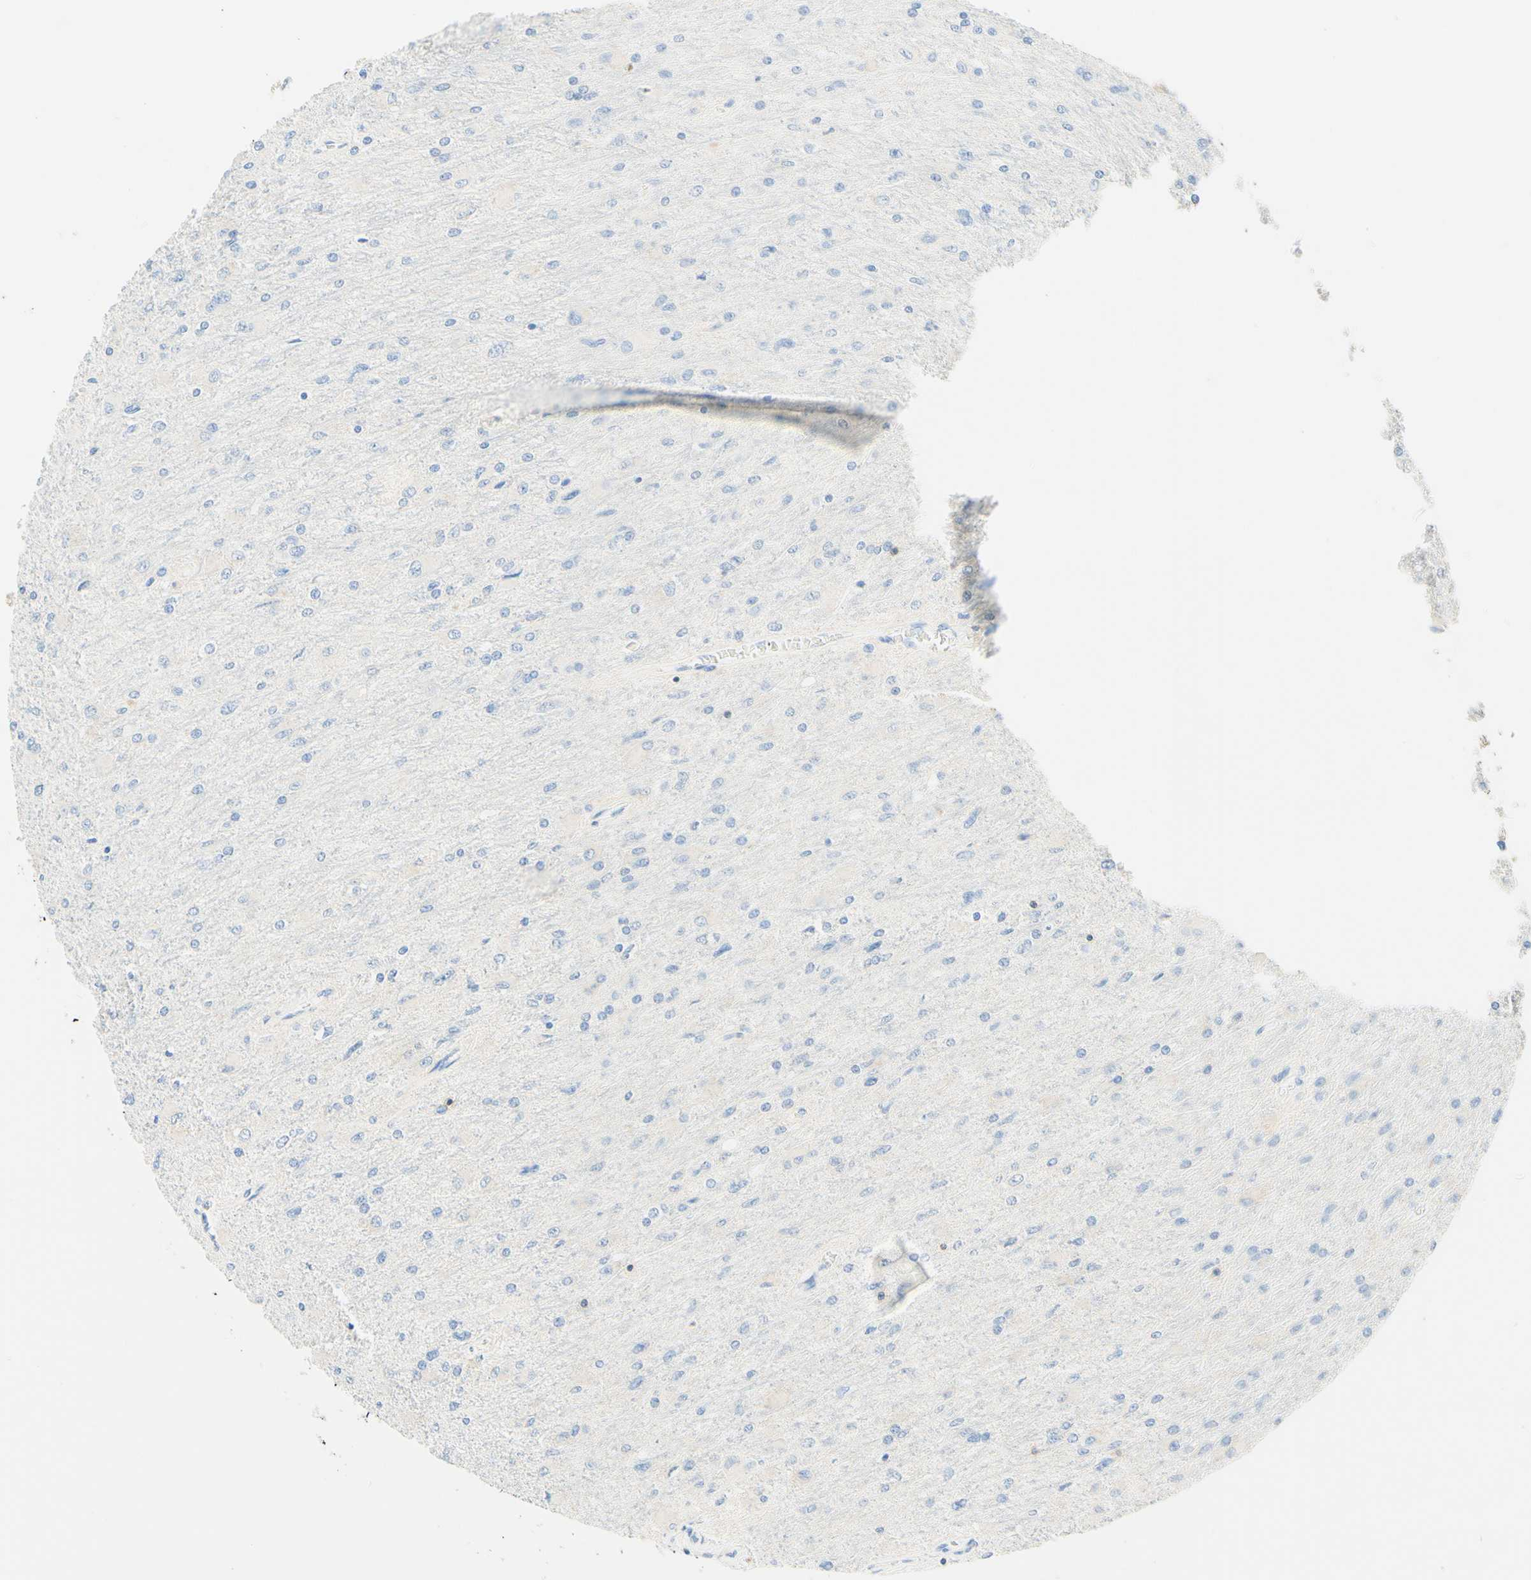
{"staining": {"intensity": "negative", "quantity": "none", "location": "none"}, "tissue": "glioma", "cell_type": "Tumor cells", "image_type": "cancer", "snomed": [{"axis": "morphology", "description": "Glioma, malignant, High grade"}, {"axis": "topography", "description": "Cerebral cortex"}], "caption": "High power microscopy image of an IHC image of malignant glioma (high-grade), revealing no significant positivity in tumor cells.", "gene": "LAT", "patient": {"sex": "female", "age": 36}}